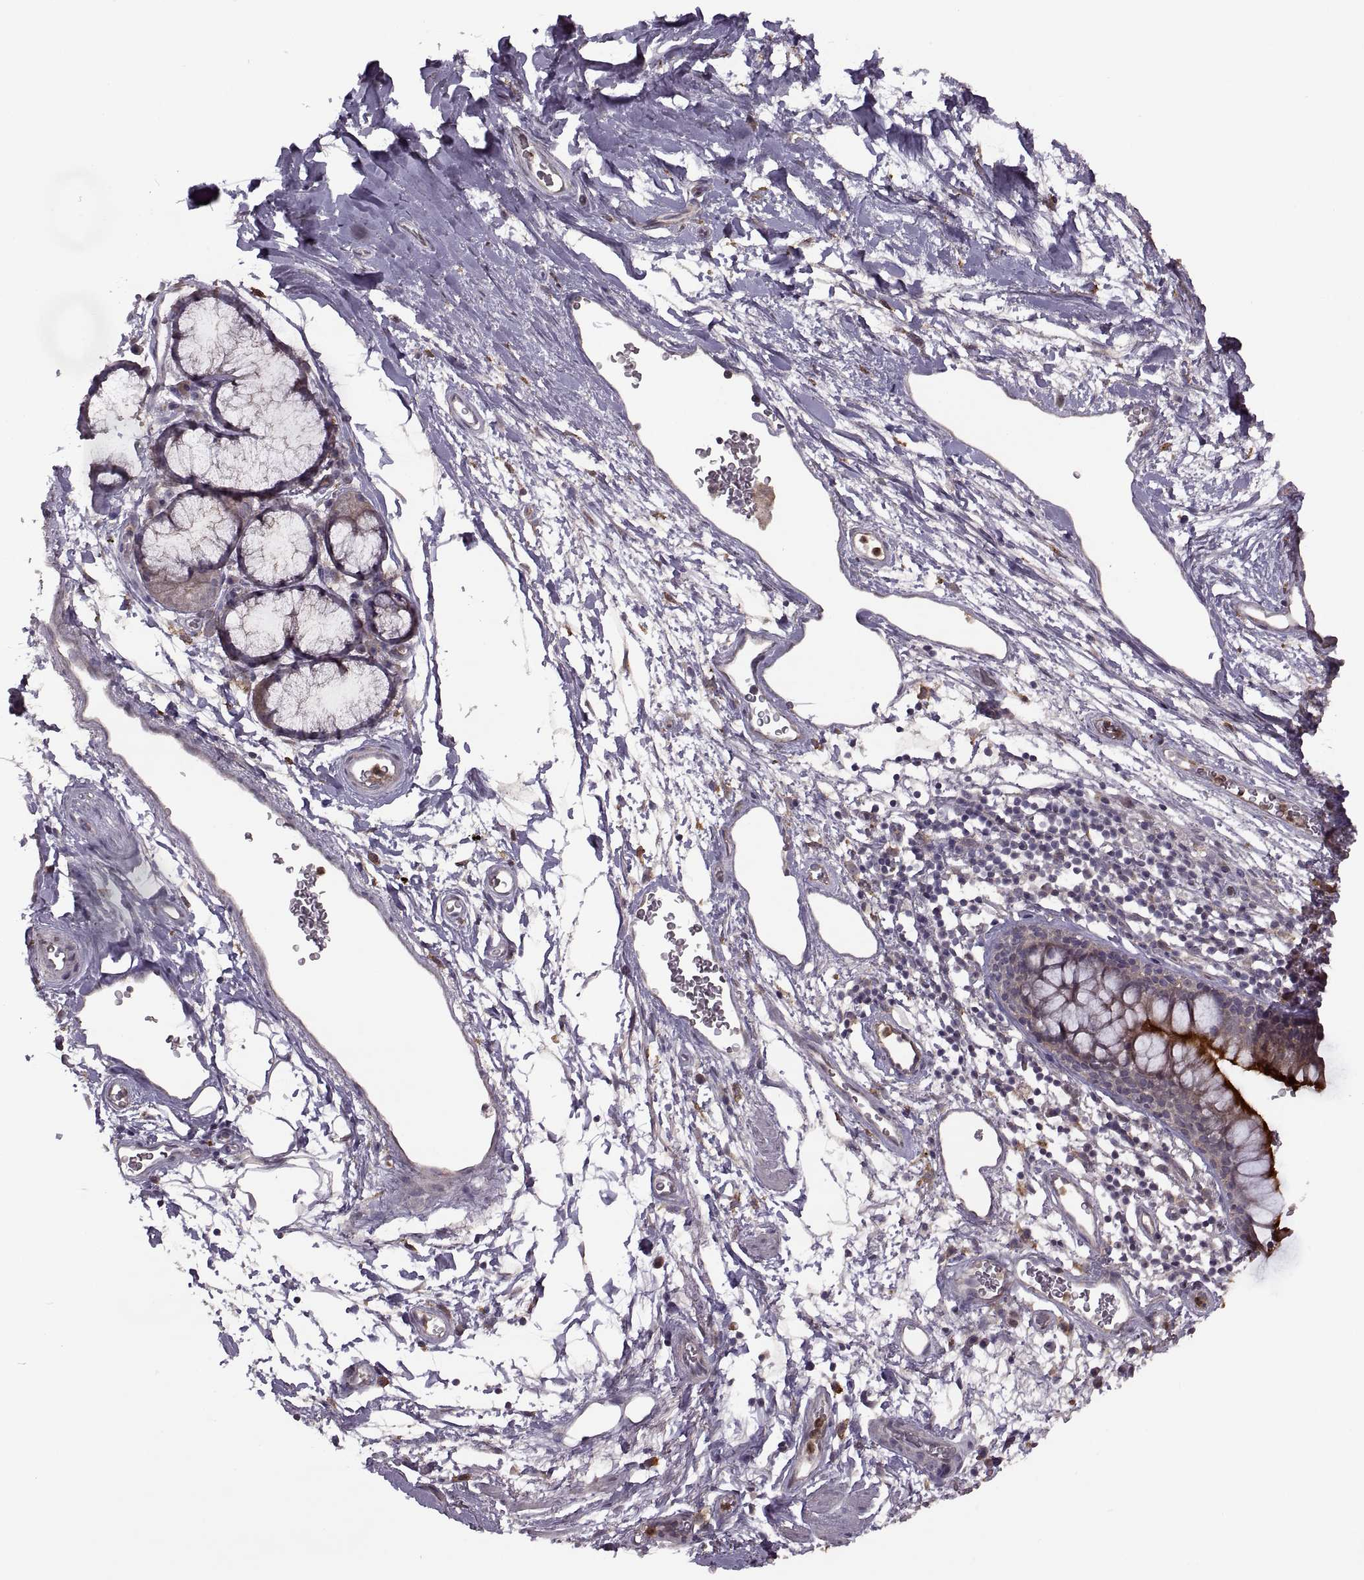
{"staining": {"intensity": "strong", "quantity": "25%-75%", "location": "cytoplasmic/membranous"}, "tissue": "bronchus", "cell_type": "Respiratory epithelial cells", "image_type": "normal", "snomed": [{"axis": "morphology", "description": "Normal tissue, NOS"}, {"axis": "topography", "description": "Cartilage tissue"}, {"axis": "topography", "description": "Bronchus"}], "caption": "This photomicrograph demonstrates IHC staining of unremarkable bronchus, with high strong cytoplasmic/membranous positivity in approximately 25%-75% of respiratory epithelial cells.", "gene": "PIERCE1", "patient": {"sex": "male", "age": 58}}